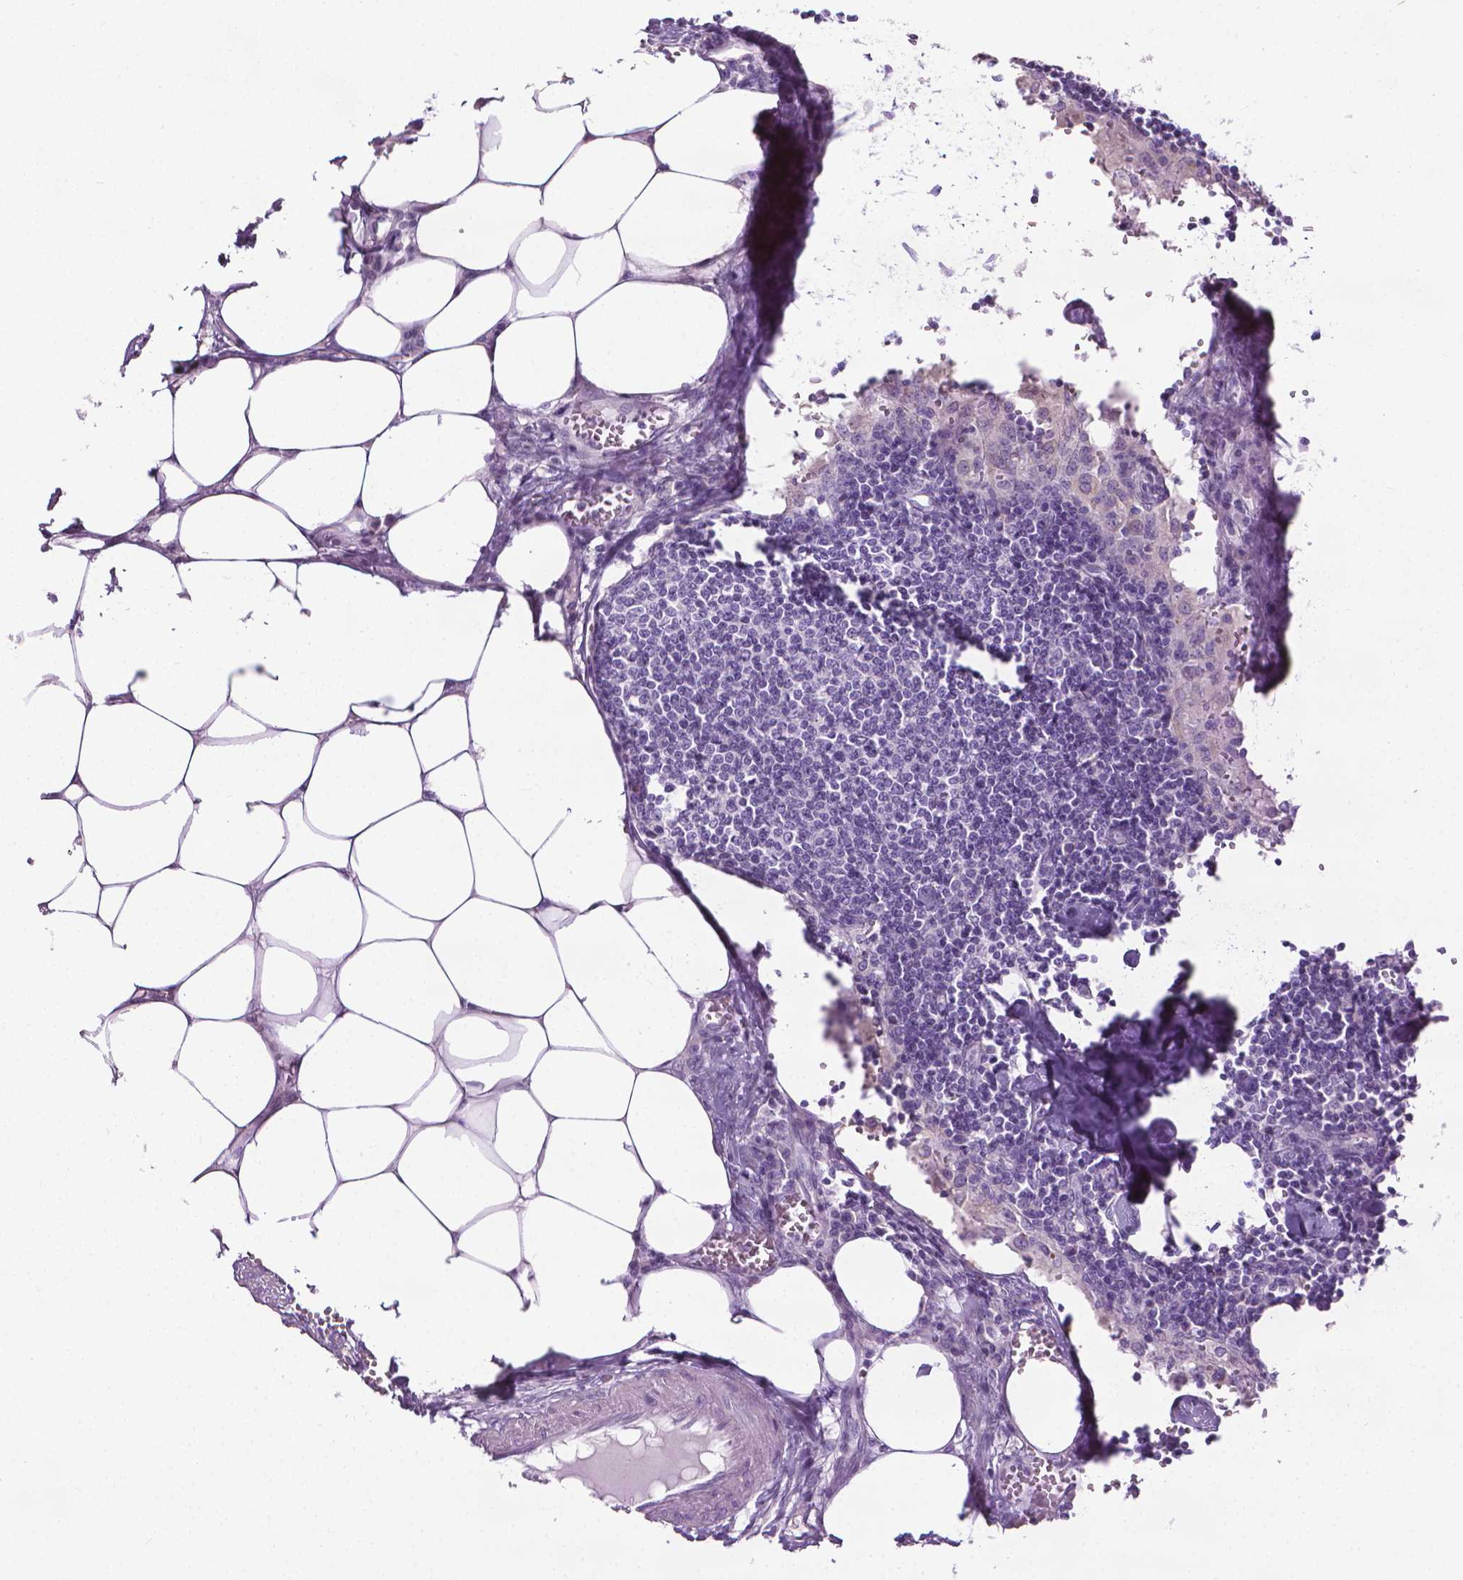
{"staining": {"intensity": "negative", "quantity": "none", "location": "none"}, "tissue": "lymph node", "cell_type": "Germinal center cells", "image_type": "normal", "snomed": [{"axis": "morphology", "description": "Normal tissue, NOS"}, {"axis": "topography", "description": "Lymph node"}], "caption": "This image is of normal lymph node stained with immunohistochemistry to label a protein in brown with the nuclei are counter-stained blue. There is no positivity in germinal center cells.", "gene": "DNAI7", "patient": {"sex": "male", "age": 55}}